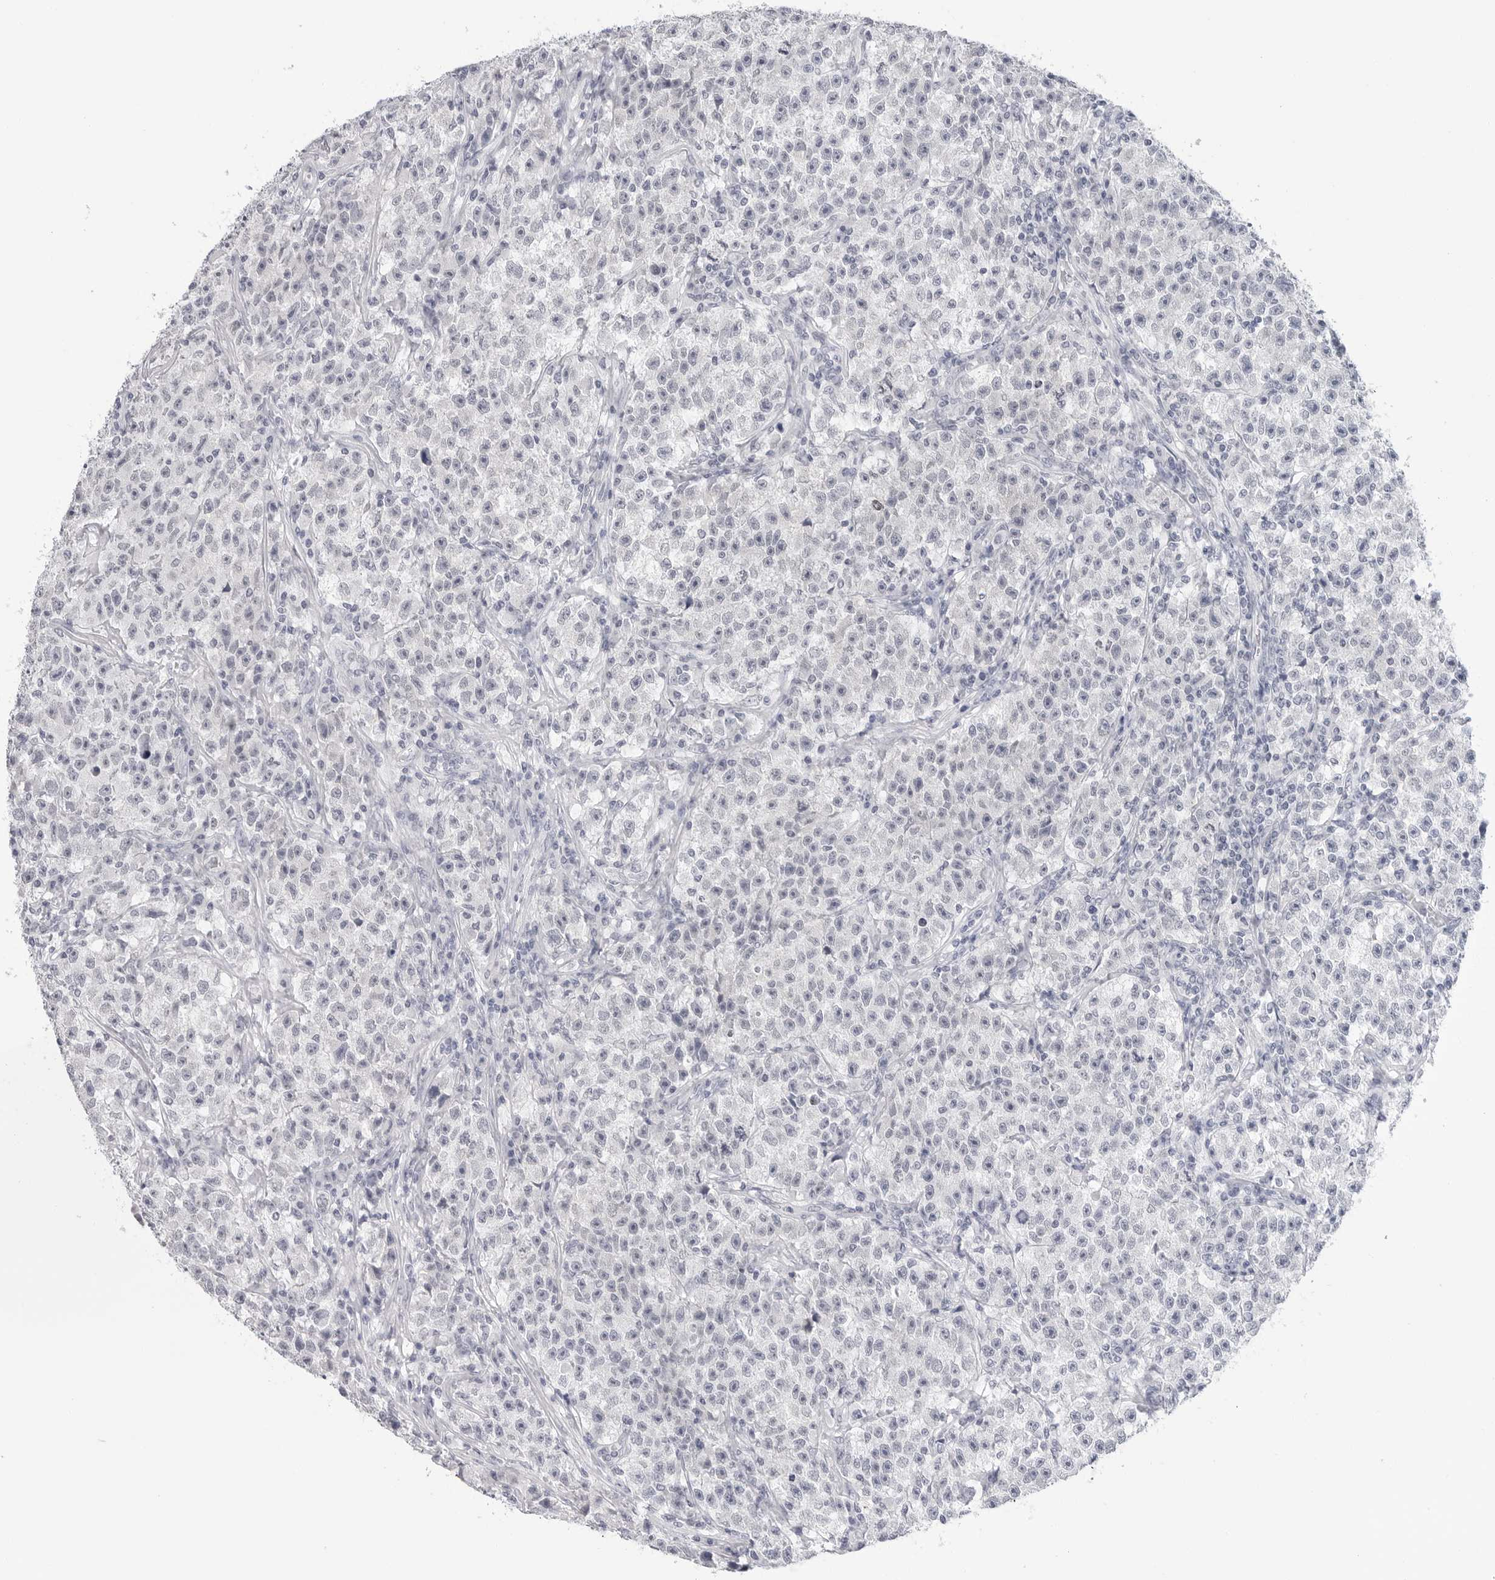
{"staining": {"intensity": "negative", "quantity": "none", "location": "none"}, "tissue": "testis cancer", "cell_type": "Tumor cells", "image_type": "cancer", "snomed": [{"axis": "morphology", "description": "Seminoma, NOS"}, {"axis": "topography", "description": "Testis"}], "caption": "Testis seminoma stained for a protein using IHC displays no expression tumor cells.", "gene": "HSPB7", "patient": {"sex": "male", "age": 22}}